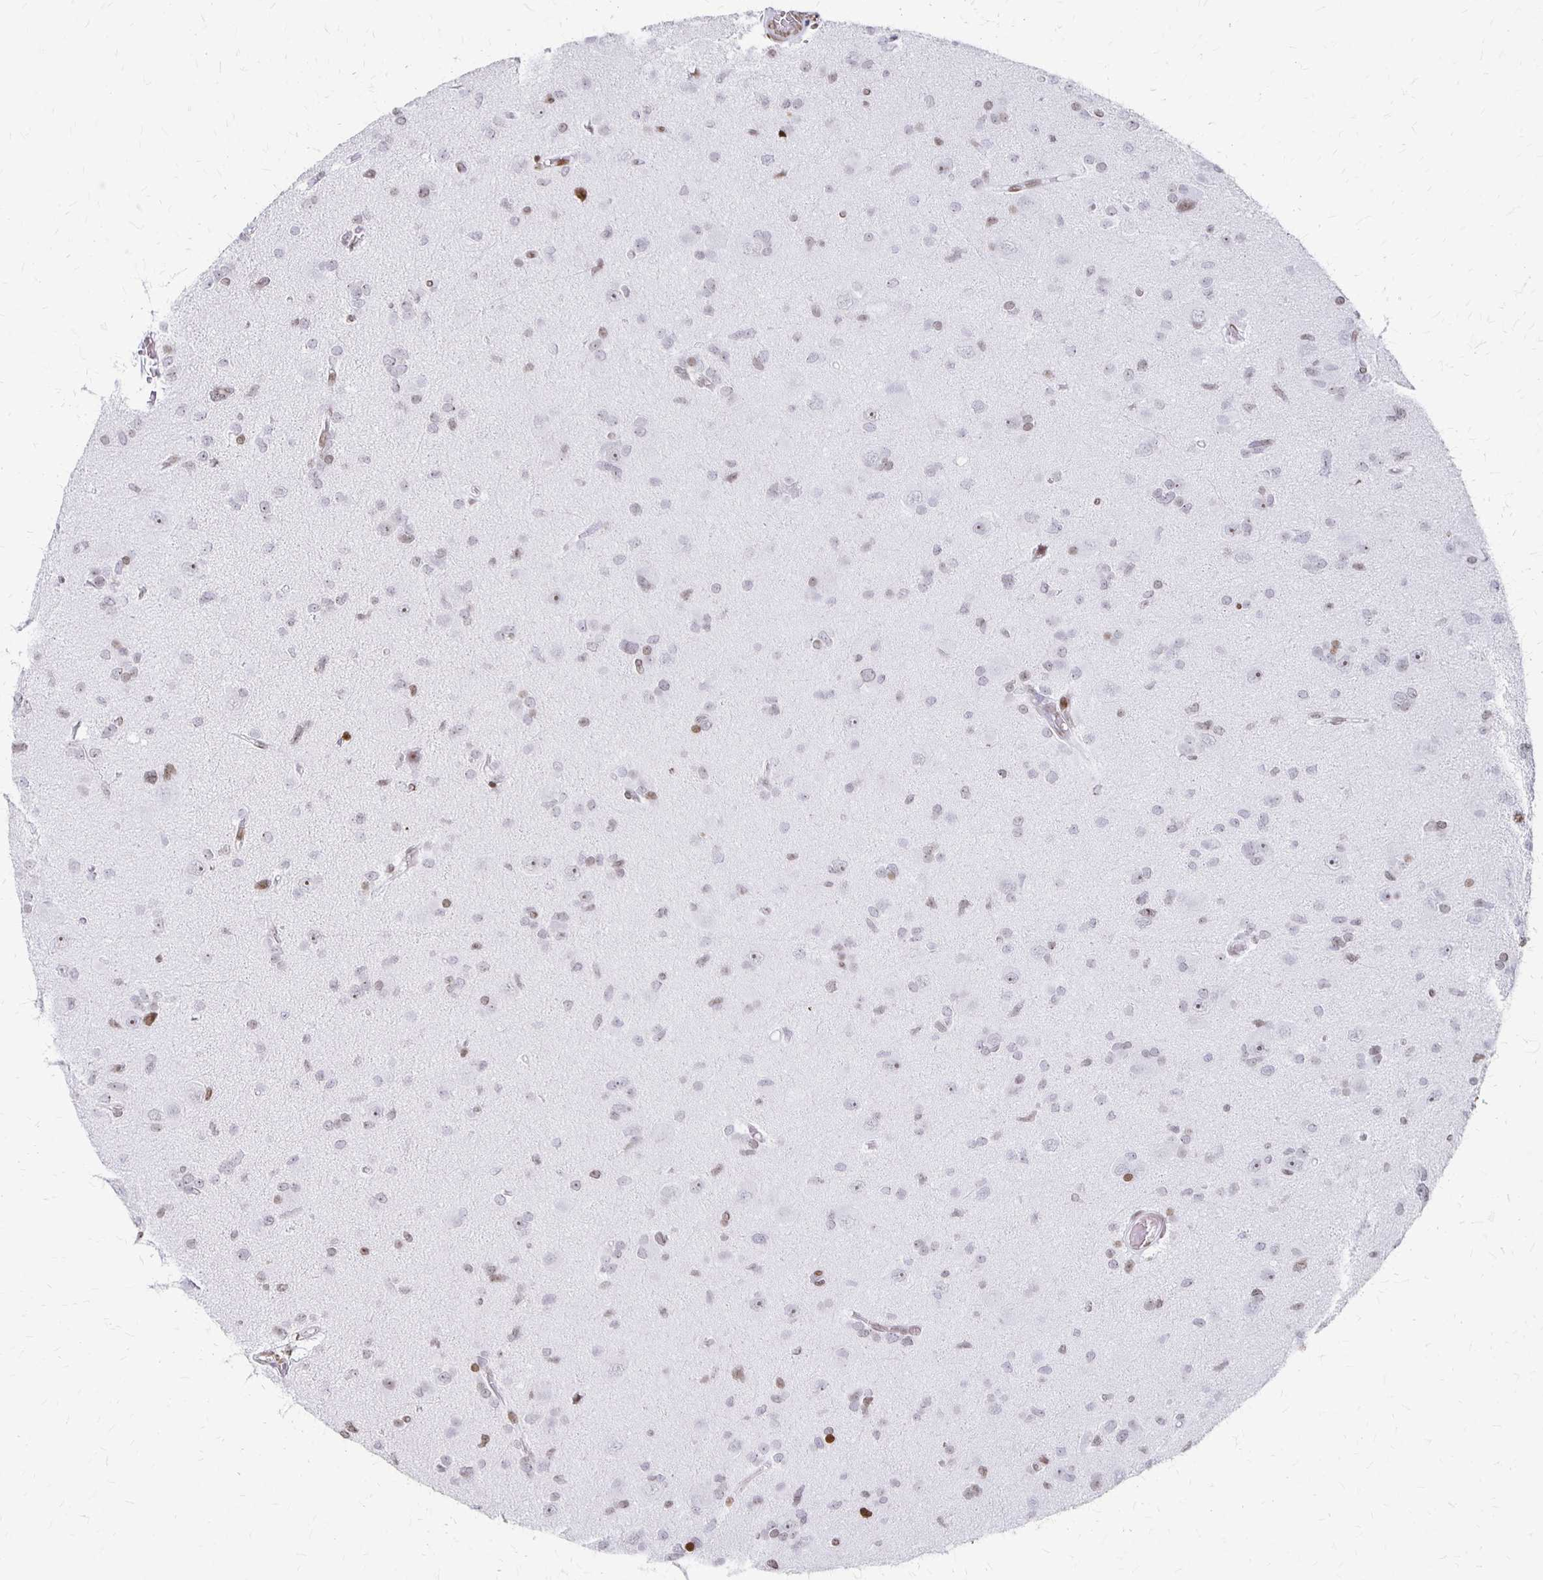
{"staining": {"intensity": "weak", "quantity": "25%-75%", "location": "nuclear"}, "tissue": "glioma", "cell_type": "Tumor cells", "image_type": "cancer", "snomed": [{"axis": "morphology", "description": "Glioma, malignant, High grade"}, {"axis": "topography", "description": "Brain"}], "caption": "Glioma stained with IHC reveals weak nuclear expression in approximately 25%-75% of tumor cells.", "gene": "ZNF280C", "patient": {"sex": "male", "age": 23}}